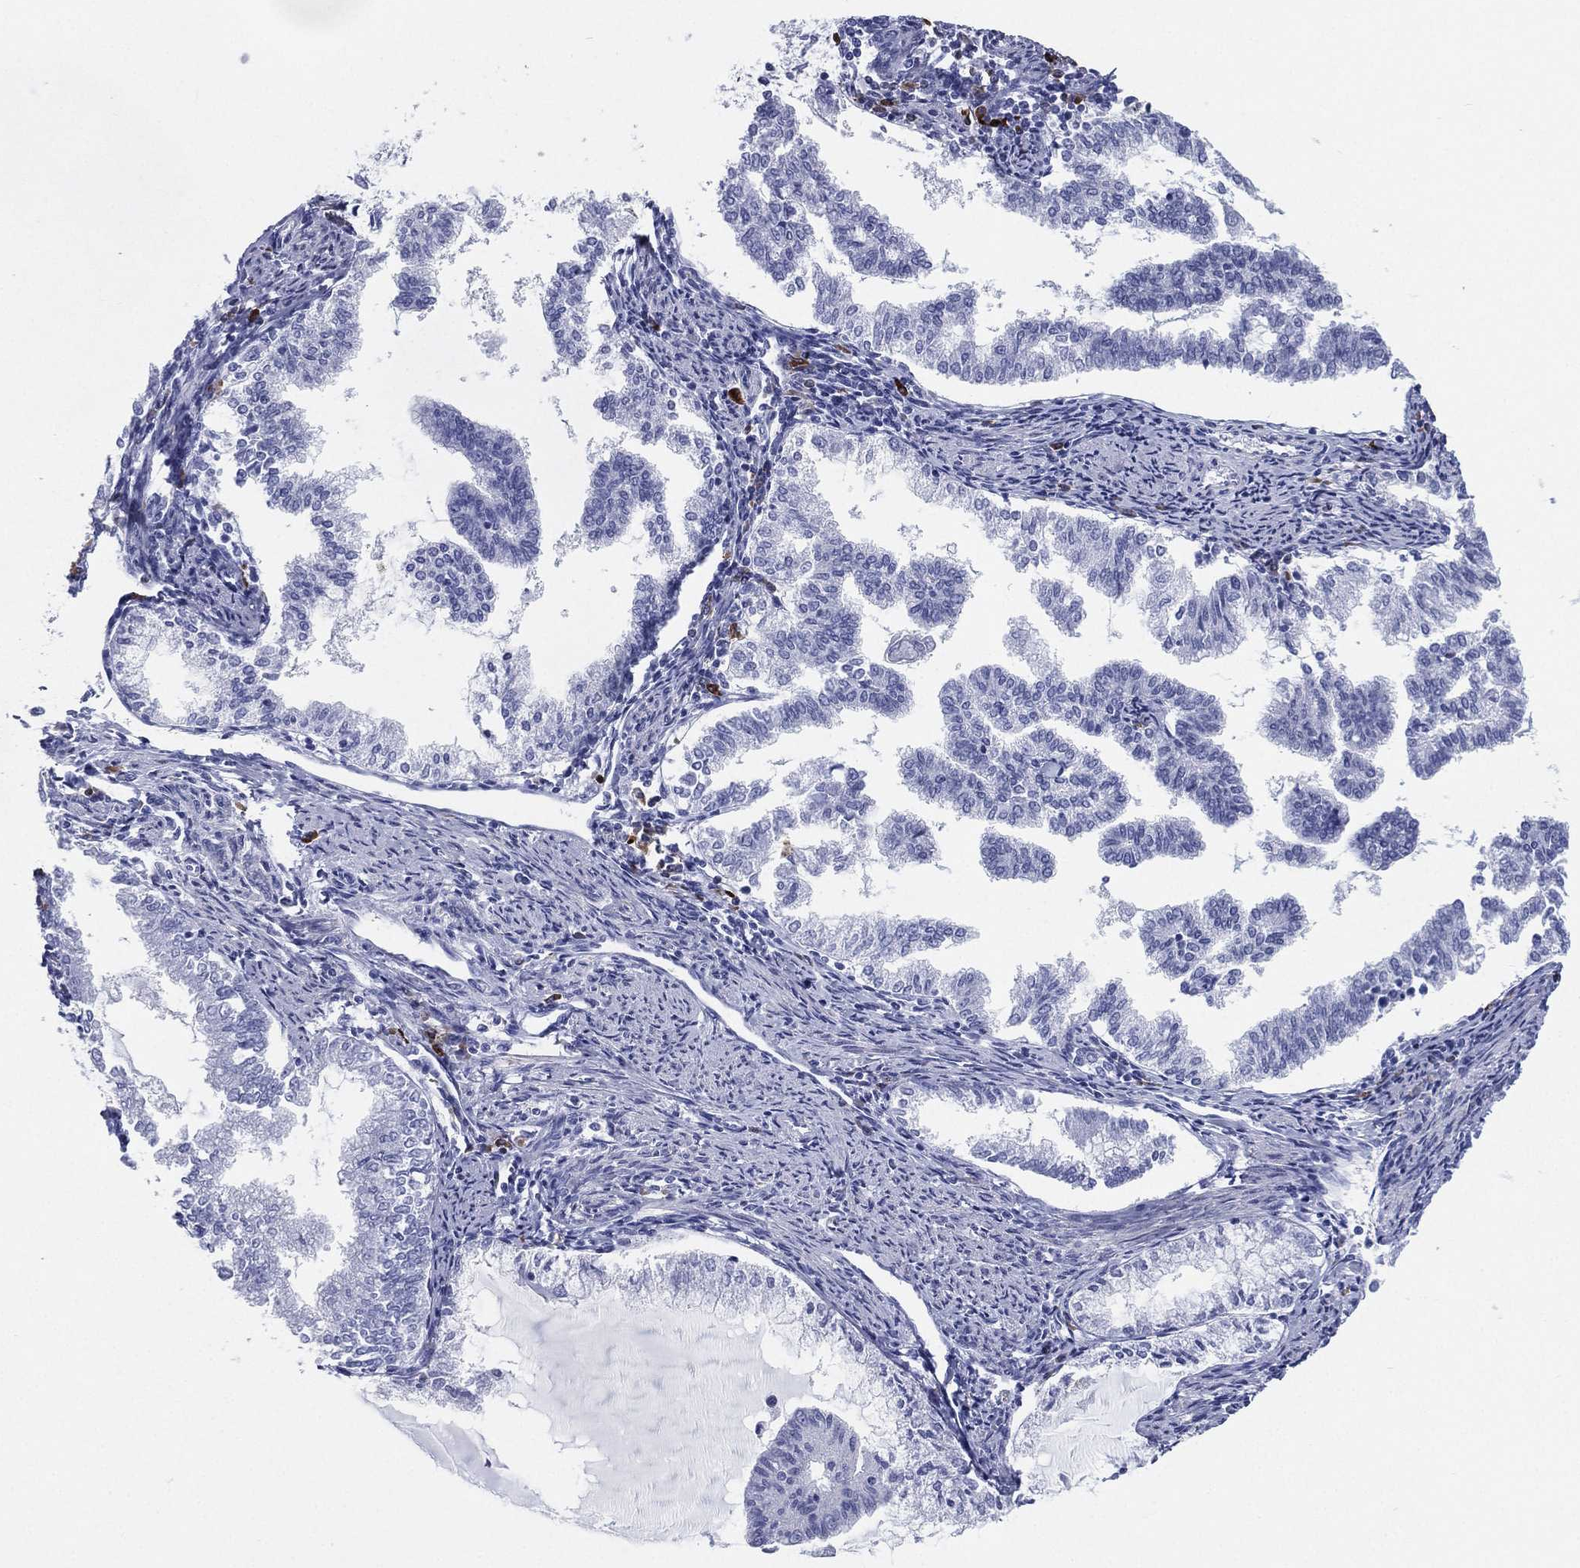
{"staining": {"intensity": "negative", "quantity": "none", "location": "none"}, "tissue": "endometrial cancer", "cell_type": "Tumor cells", "image_type": "cancer", "snomed": [{"axis": "morphology", "description": "Adenocarcinoma, NOS"}, {"axis": "topography", "description": "Endometrium"}], "caption": "This is an immunohistochemistry image of human endometrial cancer (adenocarcinoma). There is no expression in tumor cells.", "gene": "CD79A", "patient": {"sex": "female", "age": 79}}